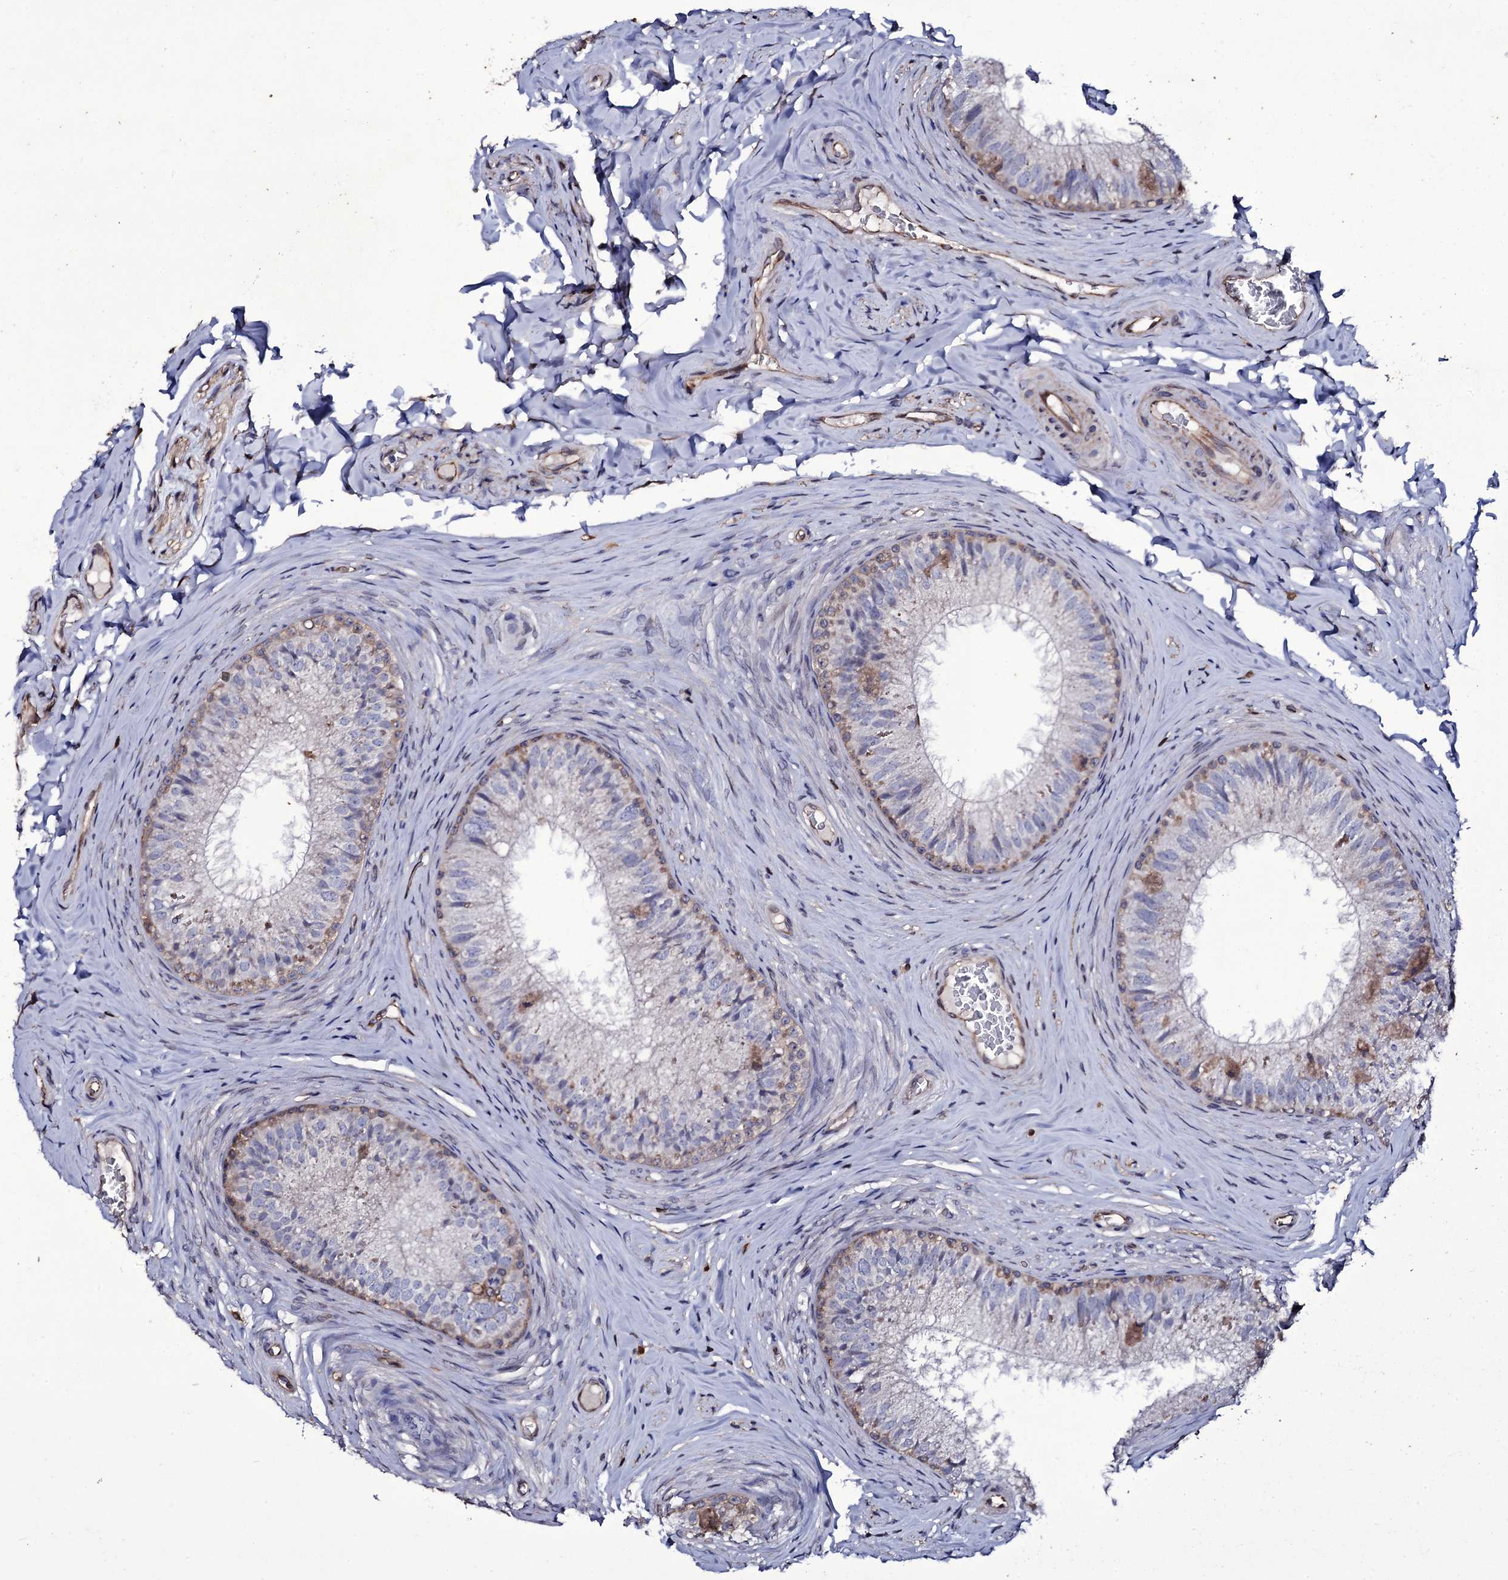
{"staining": {"intensity": "moderate", "quantity": "<25%", "location": "cytoplasmic/membranous"}, "tissue": "epididymis", "cell_type": "Glandular cells", "image_type": "normal", "snomed": [{"axis": "morphology", "description": "Normal tissue, NOS"}, {"axis": "topography", "description": "Epididymis"}], "caption": "High-magnification brightfield microscopy of unremarkable epididymis stained with DAB (3,3'-diaminobenzidine) (brown) and counterstained with hematoxylin (blue). glandular cells exhibit moderate cytoplasmic/membranous expression is identified in about<25% of cells.", "gene": "TTC23", "patient": {"sex": "male", "age": 34}}